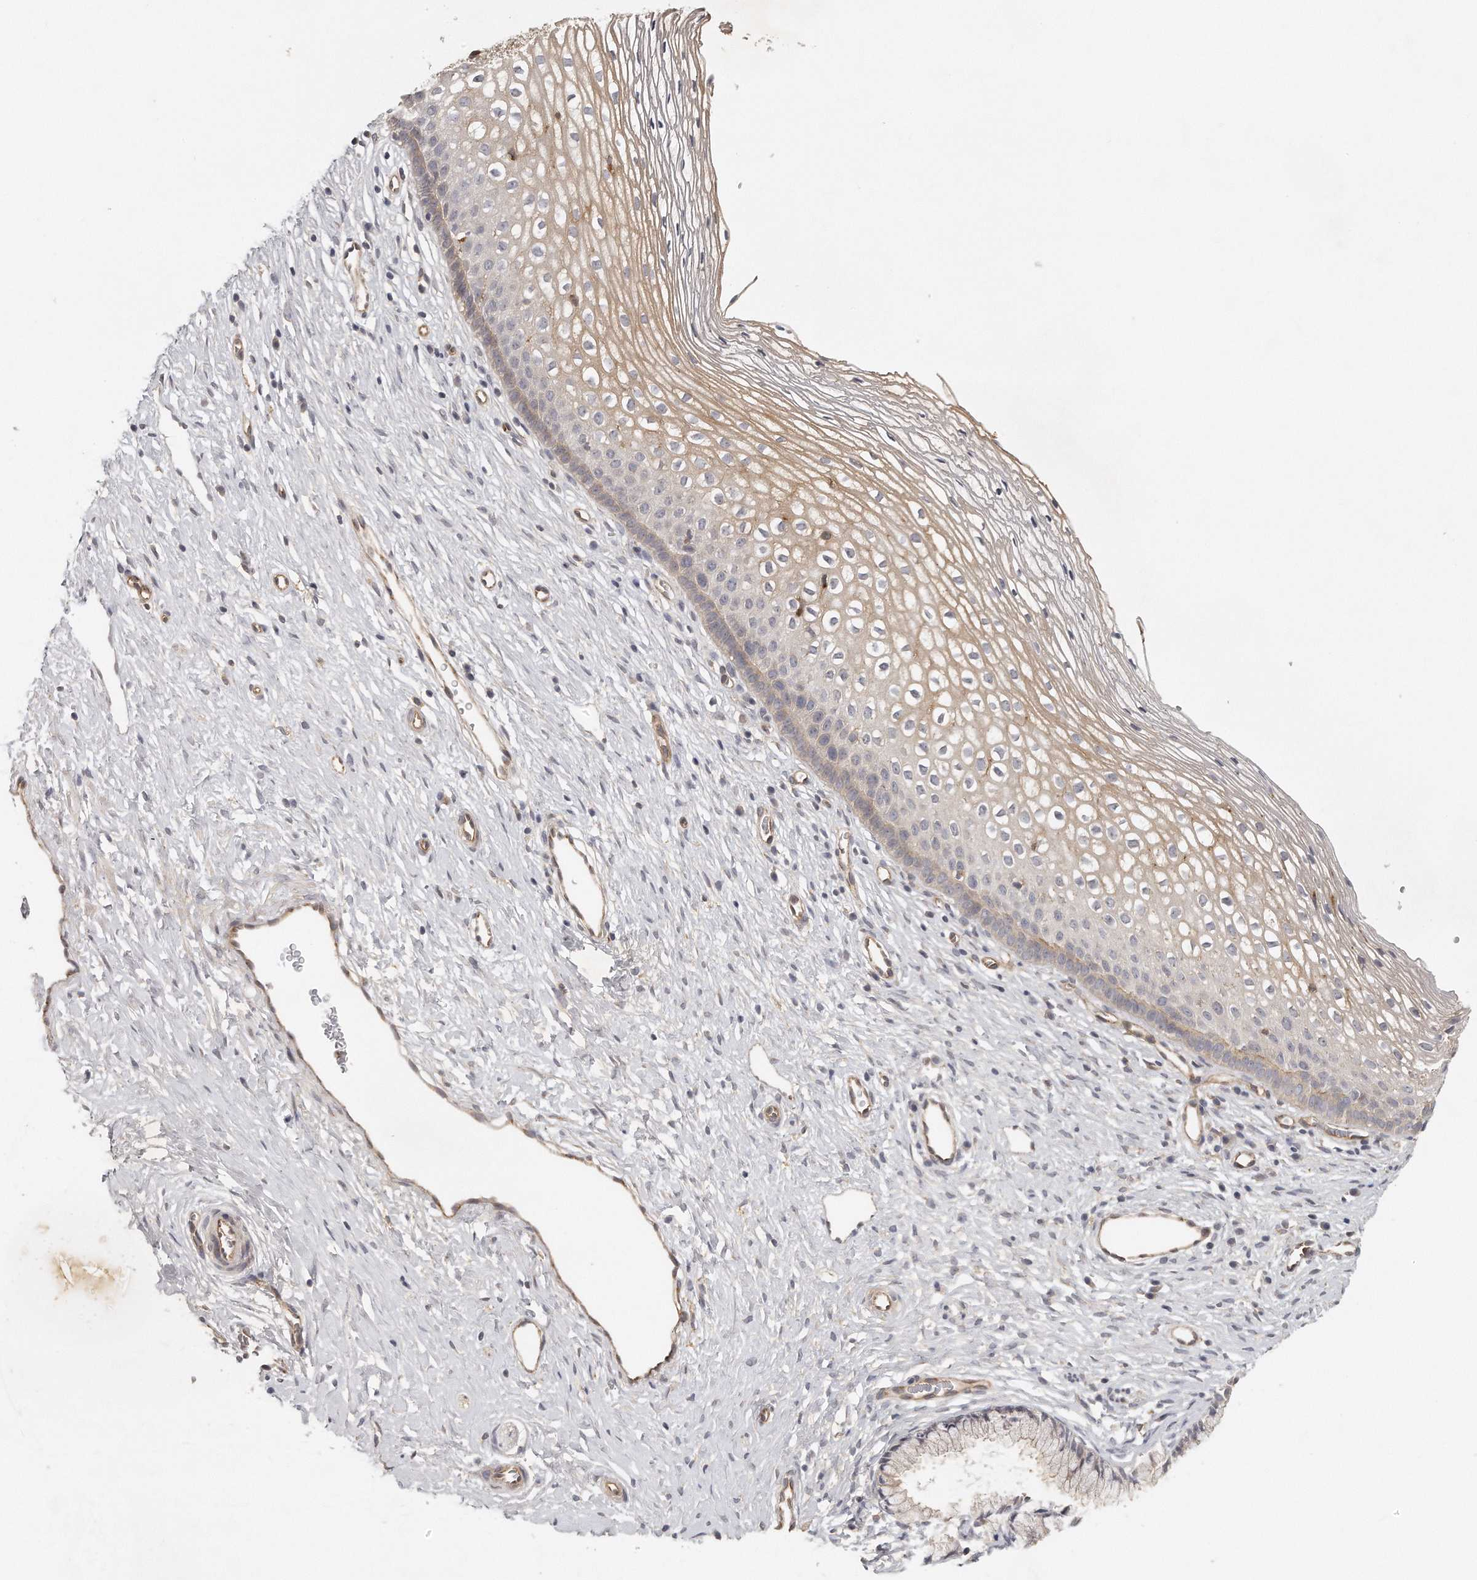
{"staining": {"intensity": "negative", "quantity": "none", "location": "none"}, "tissue": "cervix", "cell_type": "Glandular cells", "image_type": "normal", "snomed": [{"axis": "morphology", "description": "Normal tissue, NOS"}, {"axis": "topography", "description": "Cervix"}], "caption": "High power microscopy micrograph of an IHC micrograph of normal cervix, revealing no significant staining in glandular cells.", "gene": "MTERF4", "patient": {"sex": "female", "age": 27}}